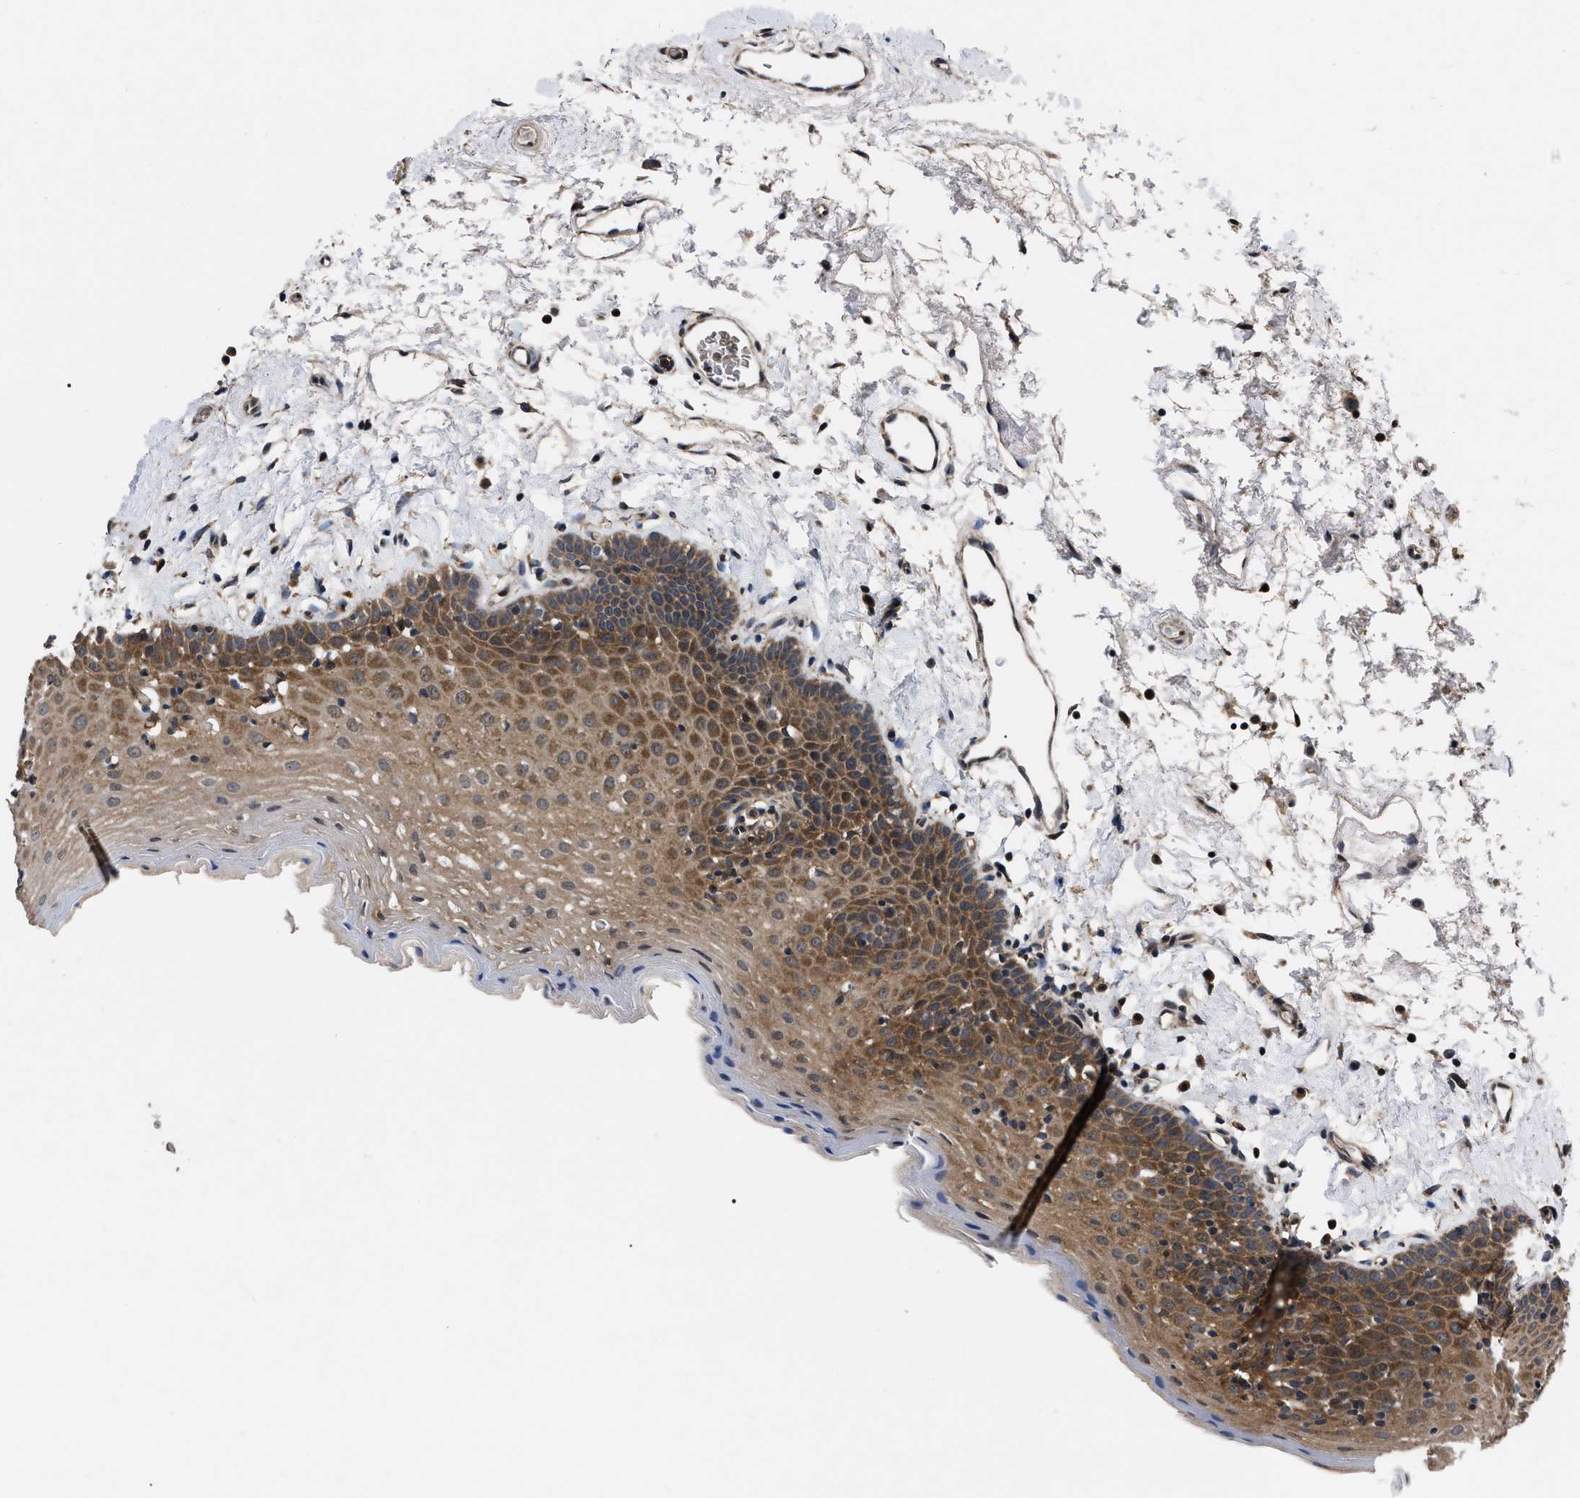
{"staining": {"intensity": "moderate", "quantity": ">75%", "location": "cytoplasmic/membranous"}, "tissue": "oral mucosa", "cell_type": "Squamous epithelial cells", "image_type": "normal", "snomed": [{"axis": "morphology", "description": "Normal tissue, NOS"}, {"axis": "topography", "description": "Oral tissue"}], "caption": "Moderate cytoplasmic/membranous expression for a protein is seen in about >75% of squamous epithelial cells of unremarkable oral mucosa using IHC.", "gene": "GET4", "patient": {"sex": "male", "age": 66}}